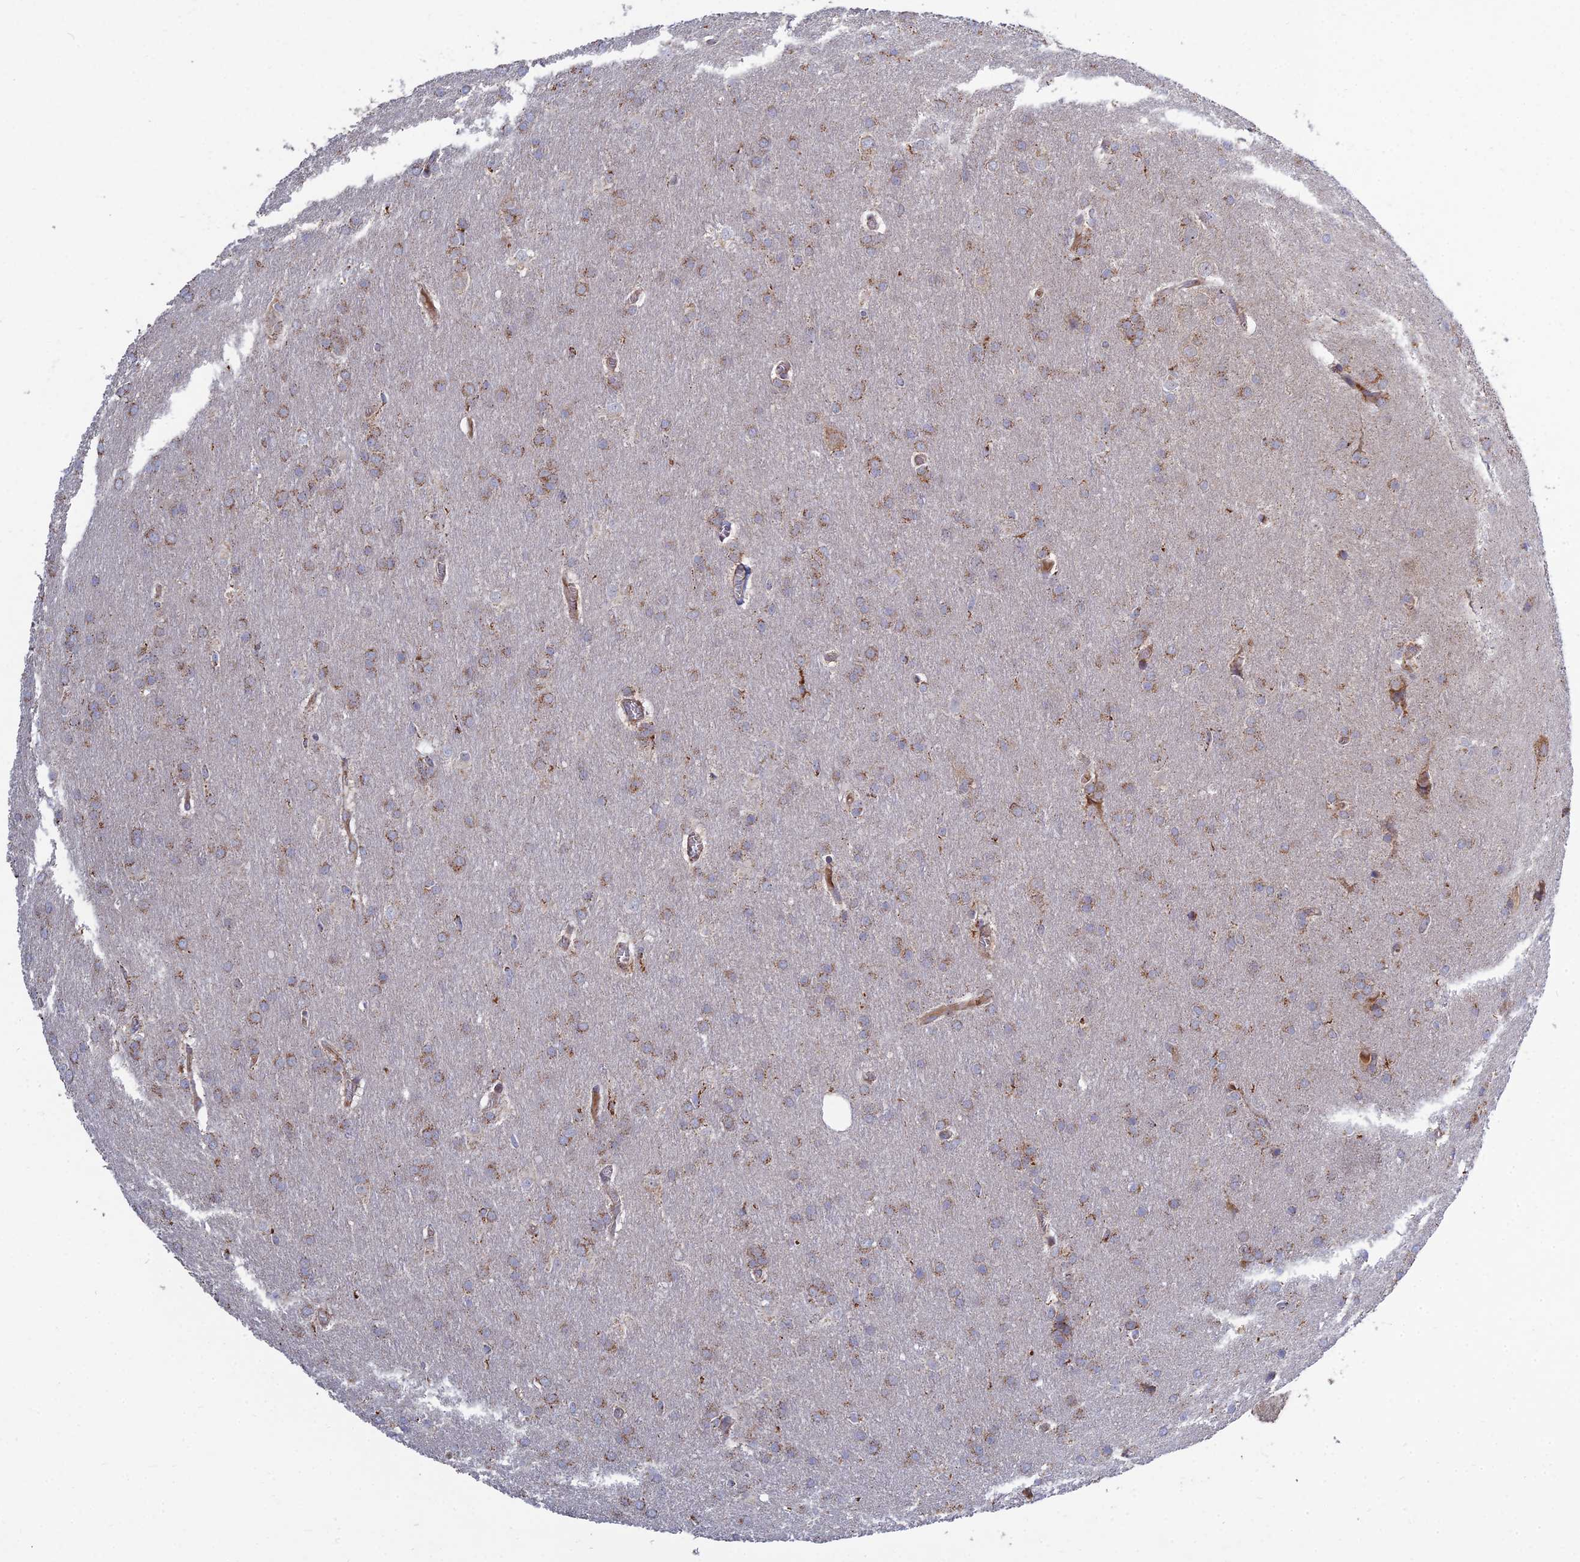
{"staining": {"intensity": "moderate", "quantity": "25%-75%", "location": "cytoplasmic/membranous"}, "tissue": "glioma", "cell_type": "Tumor cells", "image_type": "cancer", "snomed": [{"axis": "morphology", "description": "Glioma, malignant, Low grade"}, {"axis": "topography", "description": "Brain"}], "caption": "This micrograph displays immunohistochemistry (IHC) staining of human low-grade glioma (malignant), with medium moderate cytoplasmic/membranous staining in about 25%-75% of tumor cells.", "gene": "RIC8B", "patient": {"sex": "female", "age": 32}}